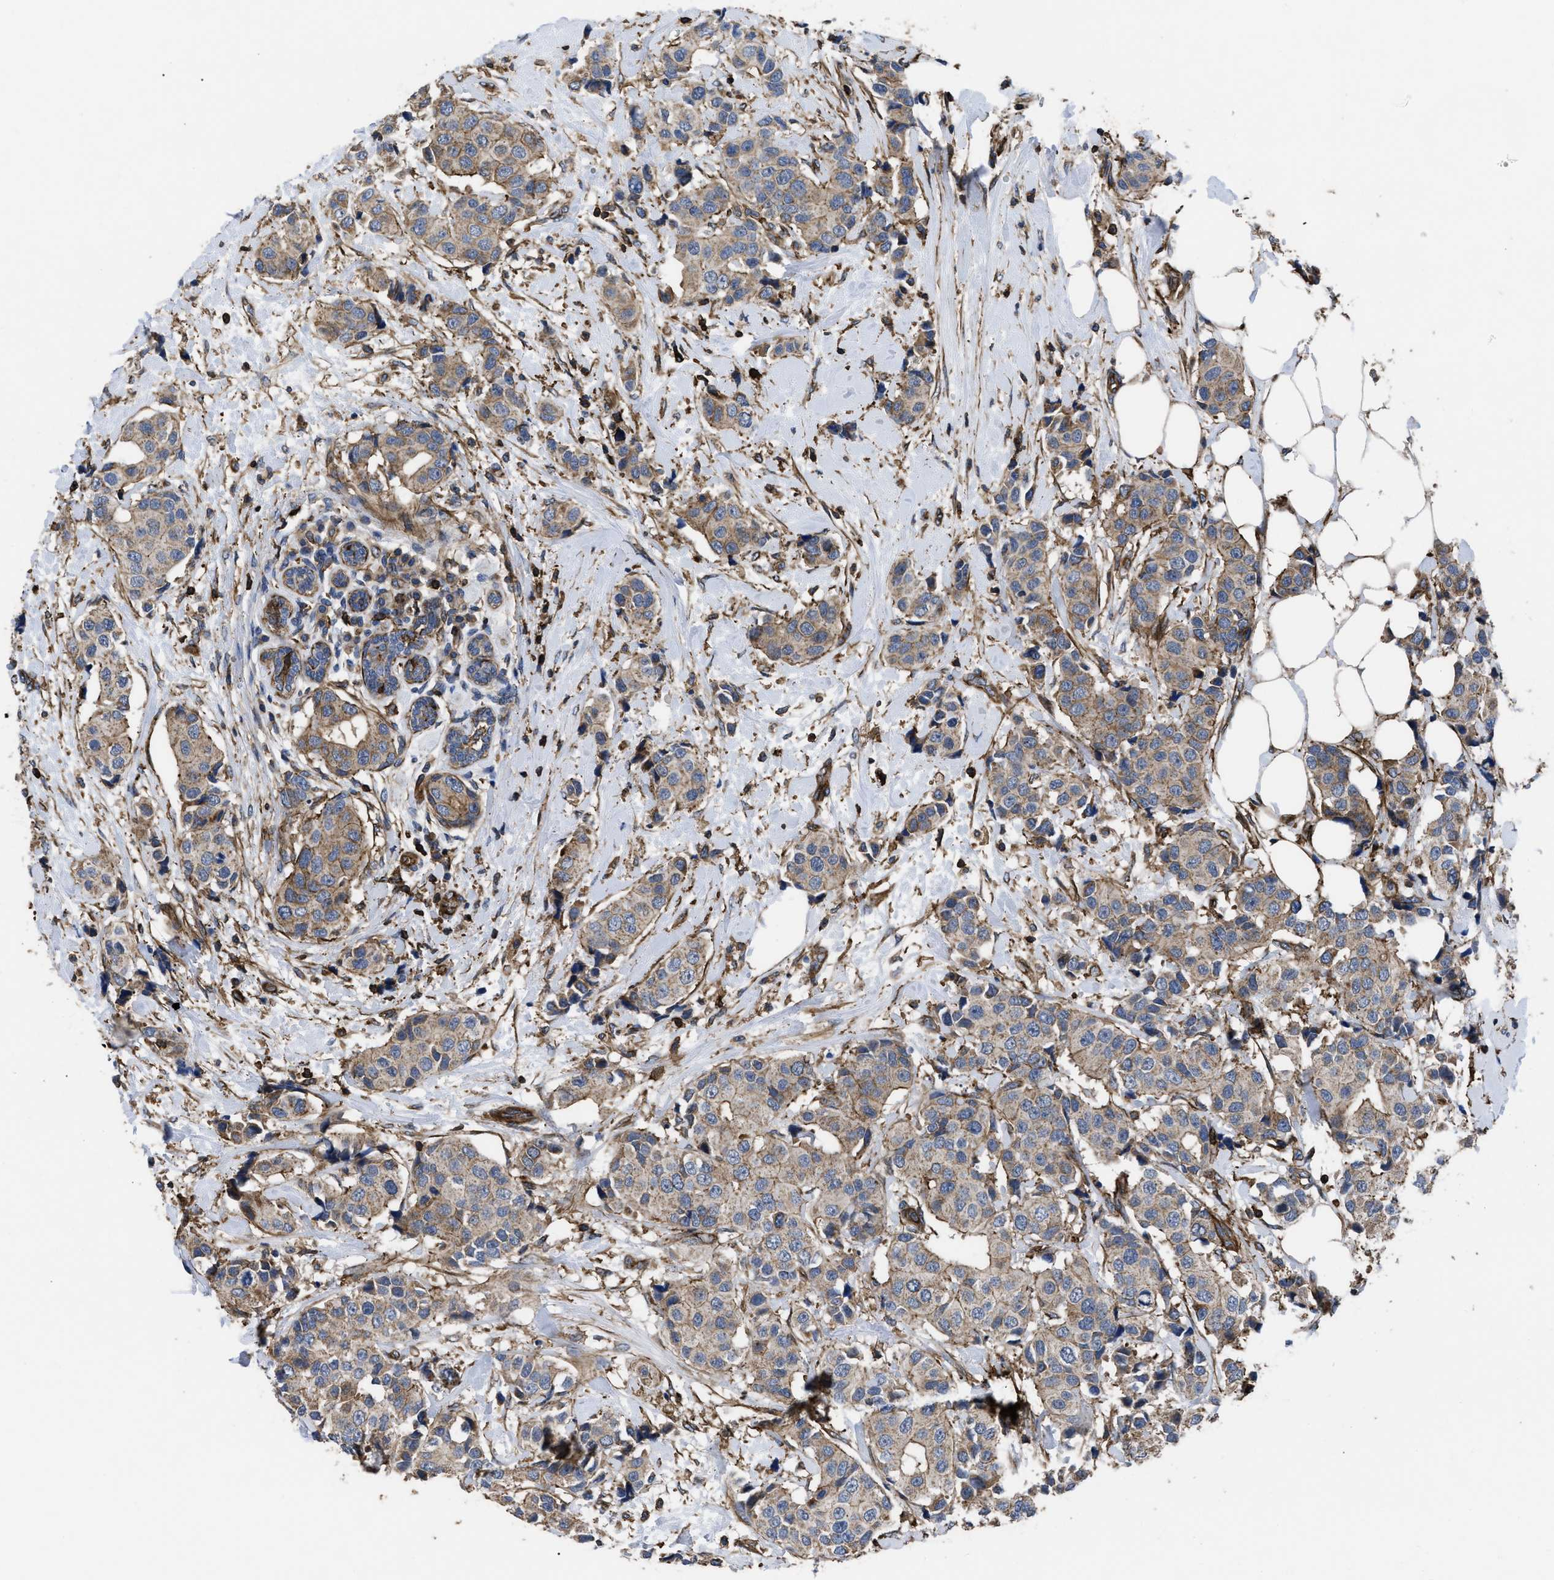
{"staining": {"intensity": "weak", "quantity": ">75%", "location": "cytoplasmic/membranous"}, "tissue": "breast cancer", "cell_type": "Tumor cells", "image_type": "cancer", "snomed": [{"axis": "morphology", "description": "Normal tissue, NOS"}, {"axis": "morphology", "description": "Duct carcinoma"}, {"axis": "topography", "description": "Breast"}], "caption": "This is a micrograph of immunohistochemistry staining of breast cancer, which shows weak positivity in the cytoplasmic/membranous of tumor cells.", "gene": "SCUBE2", "patient": {"sex": "female", "age": 39}}